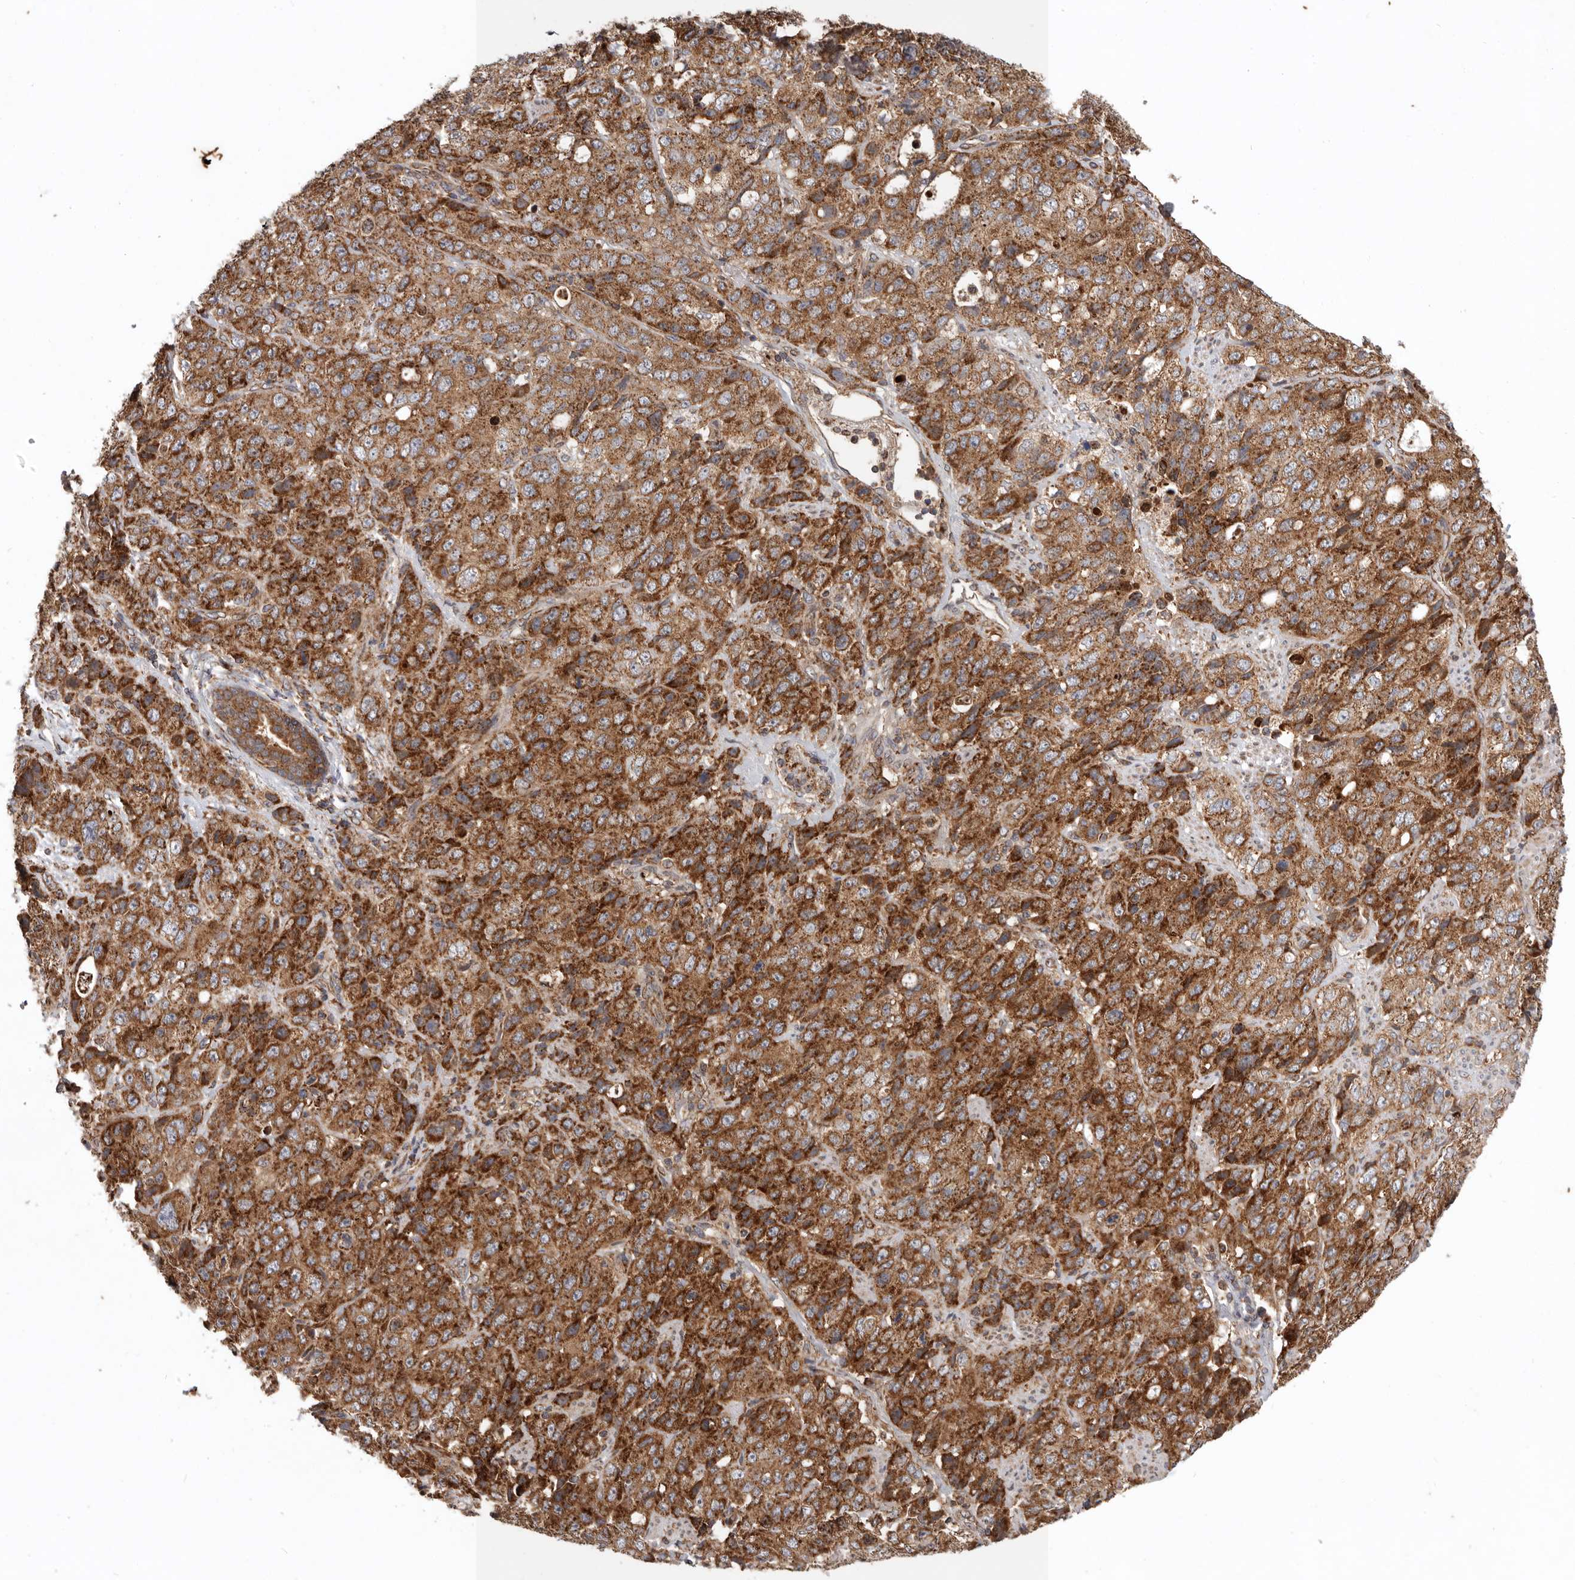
{"staining": {"intensity": "strong", "quantity": ">75%", "location": "cytoplasmic/membranous"}, "tissue": "stomach cancer", "cell_type": "Tumor cells", "image_type": "cancer", "snomed": [{"axis": "morphology", "description": "Adenocarcinoma, NOS"}, {"axis": "topography", "description": "Stomach"}], "caption": "IHC (DAB (3,3'-diaminobenzidine)) staining of human stomach cancer (adenocarcinoma) exhibits strong cytoplasmic/membranous protein positivity in about >75% of tumor cells.", "gene": "MRPS10", "patient": {"sex": "male", "age": 48}}